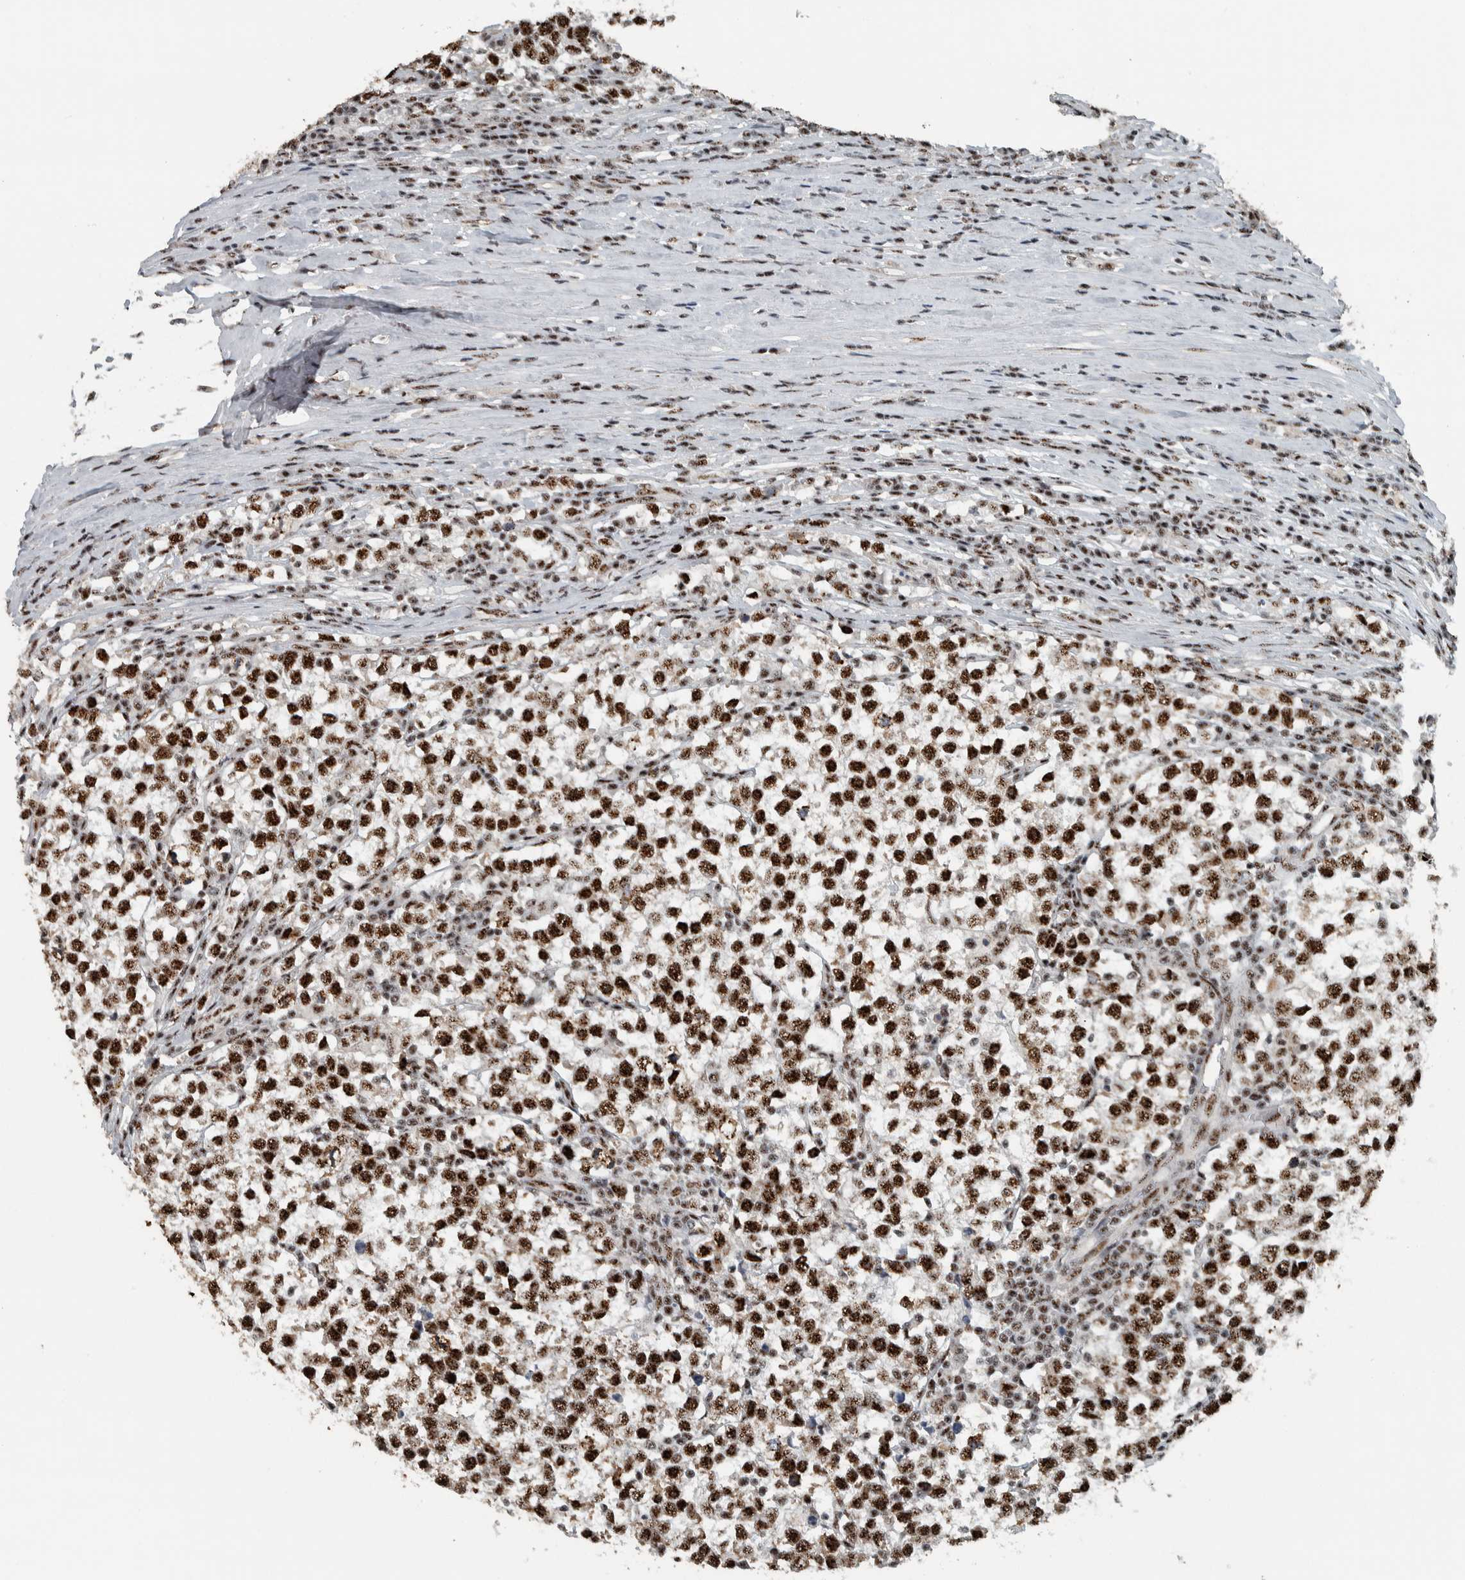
{"staining": {"intensity": "strong", "quantity": ">75%", "location": "nuclear"}, "tissue": "testis cancer", "cell_type": "Tumor cells", "image_type": "cancer", "snomed": [{"axis": "morphology", "description": "Normal tissue, NOS"}, {"axis": "morphology", "description": "Seminoma, NOS"}, {"axis": "topography", "description": "Testis"}], "caption": "High-magnification brightfield microscopy of testis seminoma stained with DAB (3,3'-diaminobenzidine) (brown) and counterstained with hematoxylin (blue). tumor cells exhibit strong nuclear expression is identified in about>75% of cells. (Stains: DAB in brown, nuclei in blue, Microscopy: brightfield microscopy at high magnification).", "gene": "SON", "patient": {"sex": "male", "age": 43}}